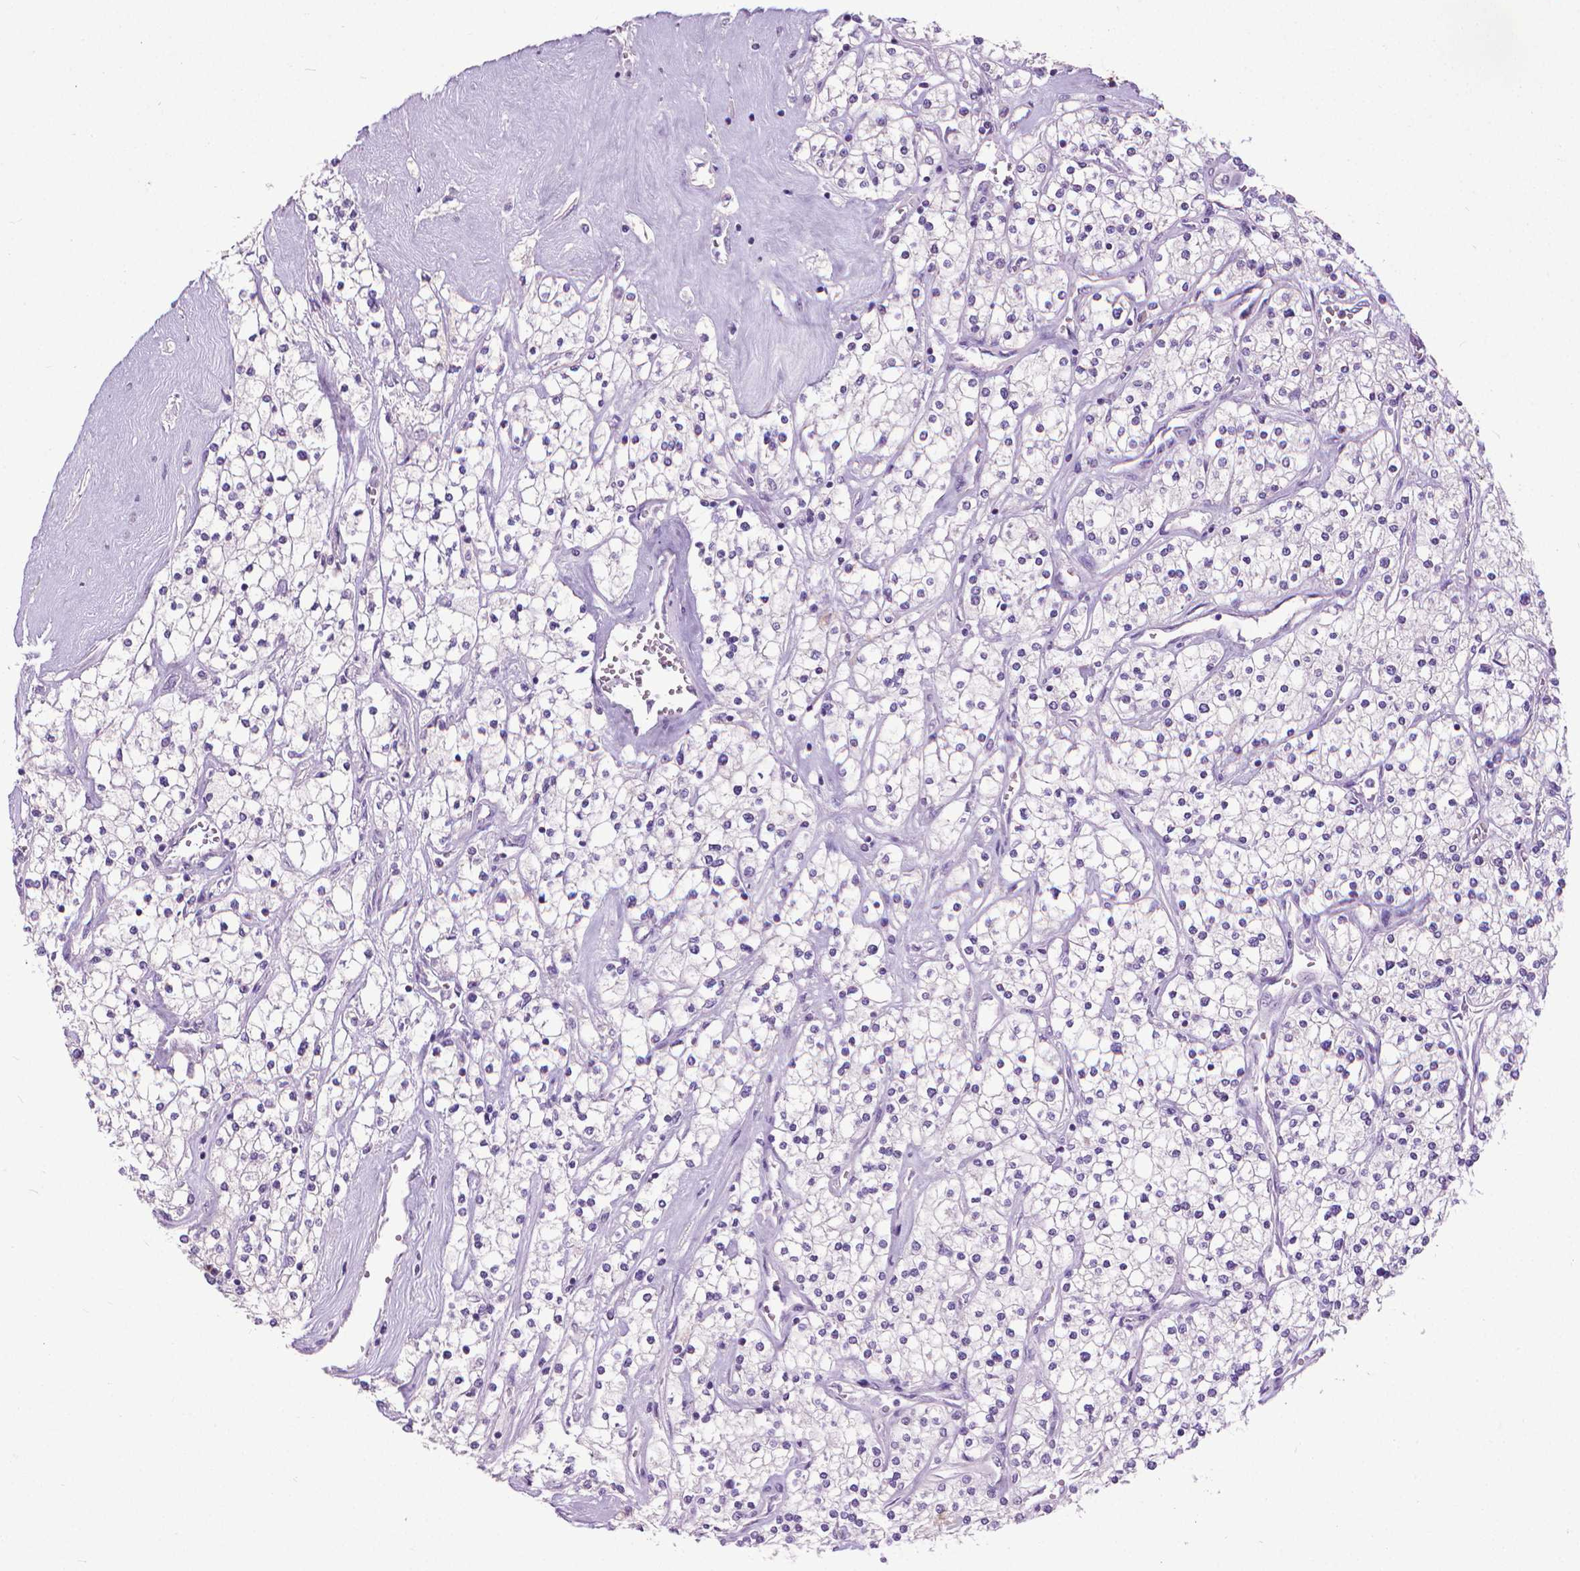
{"staining": {"intensity": "negative", "quantity": "none", "location": "none"}, "tissue": "renal cancer", "cell_type": "Tumor cells", "image_type": "cancer", "snomed": [{"axis": "morphology", "description": "Adenocarcinoma, NOS"}, {"axis": "topography", "description": "Kidney"}], "caption": "Immunohistochemical staining of human renal adenocarcinoma displays no significant expression in tumor cells.", "gene": "KRT5", "patient": {"sex": "male", "age": 80}}